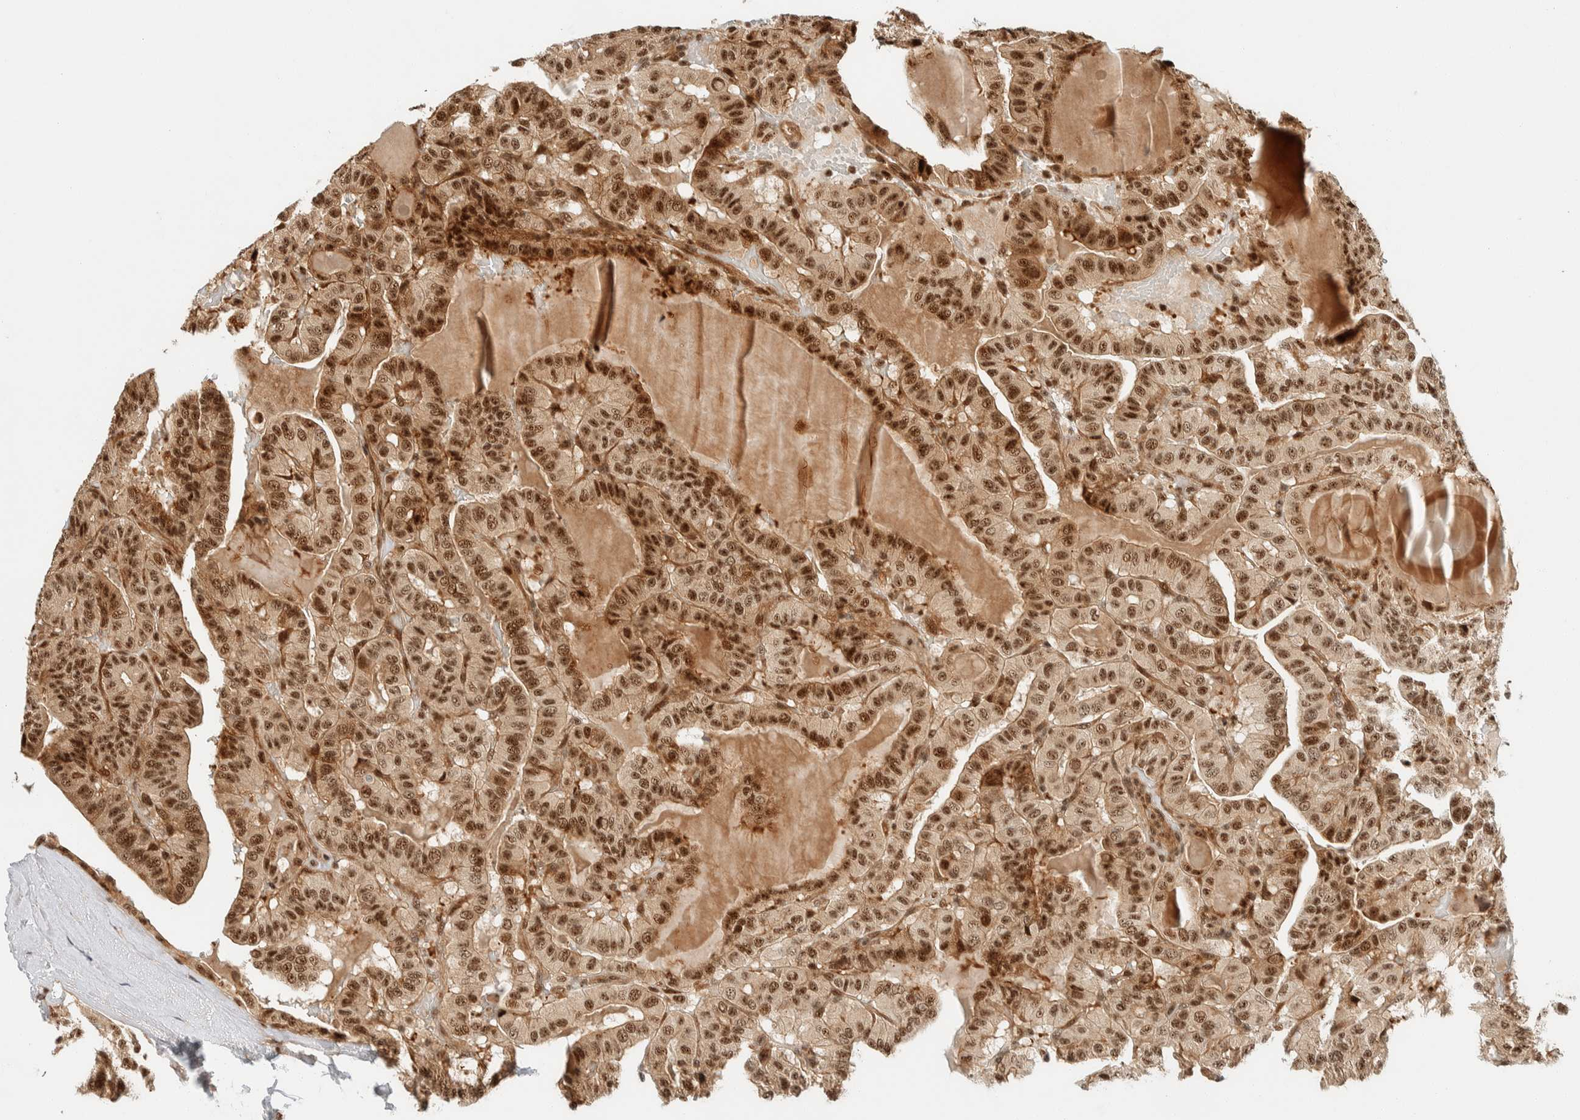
{"staining": {"intensity": "moderate", "quantity": ">75%", "location": "nuclear"}, "tissue": "thyroid cancer", "cell_type": "Tumor cells", "image_type": "cancer", "snomed": [{"axis": "morphology", "description": "Papillary adenocarcinoma, NOS"}, {"axis": "topography", "description": "Thyroid gland"}], "caption": "Thyroid cancer was stained to show a protein in brown. There is medium levels of moderate nuclear staining in approximately >75% of tumor cells.", "gene": "SIK1", "patient": {"sex": "male", "age": 77}}